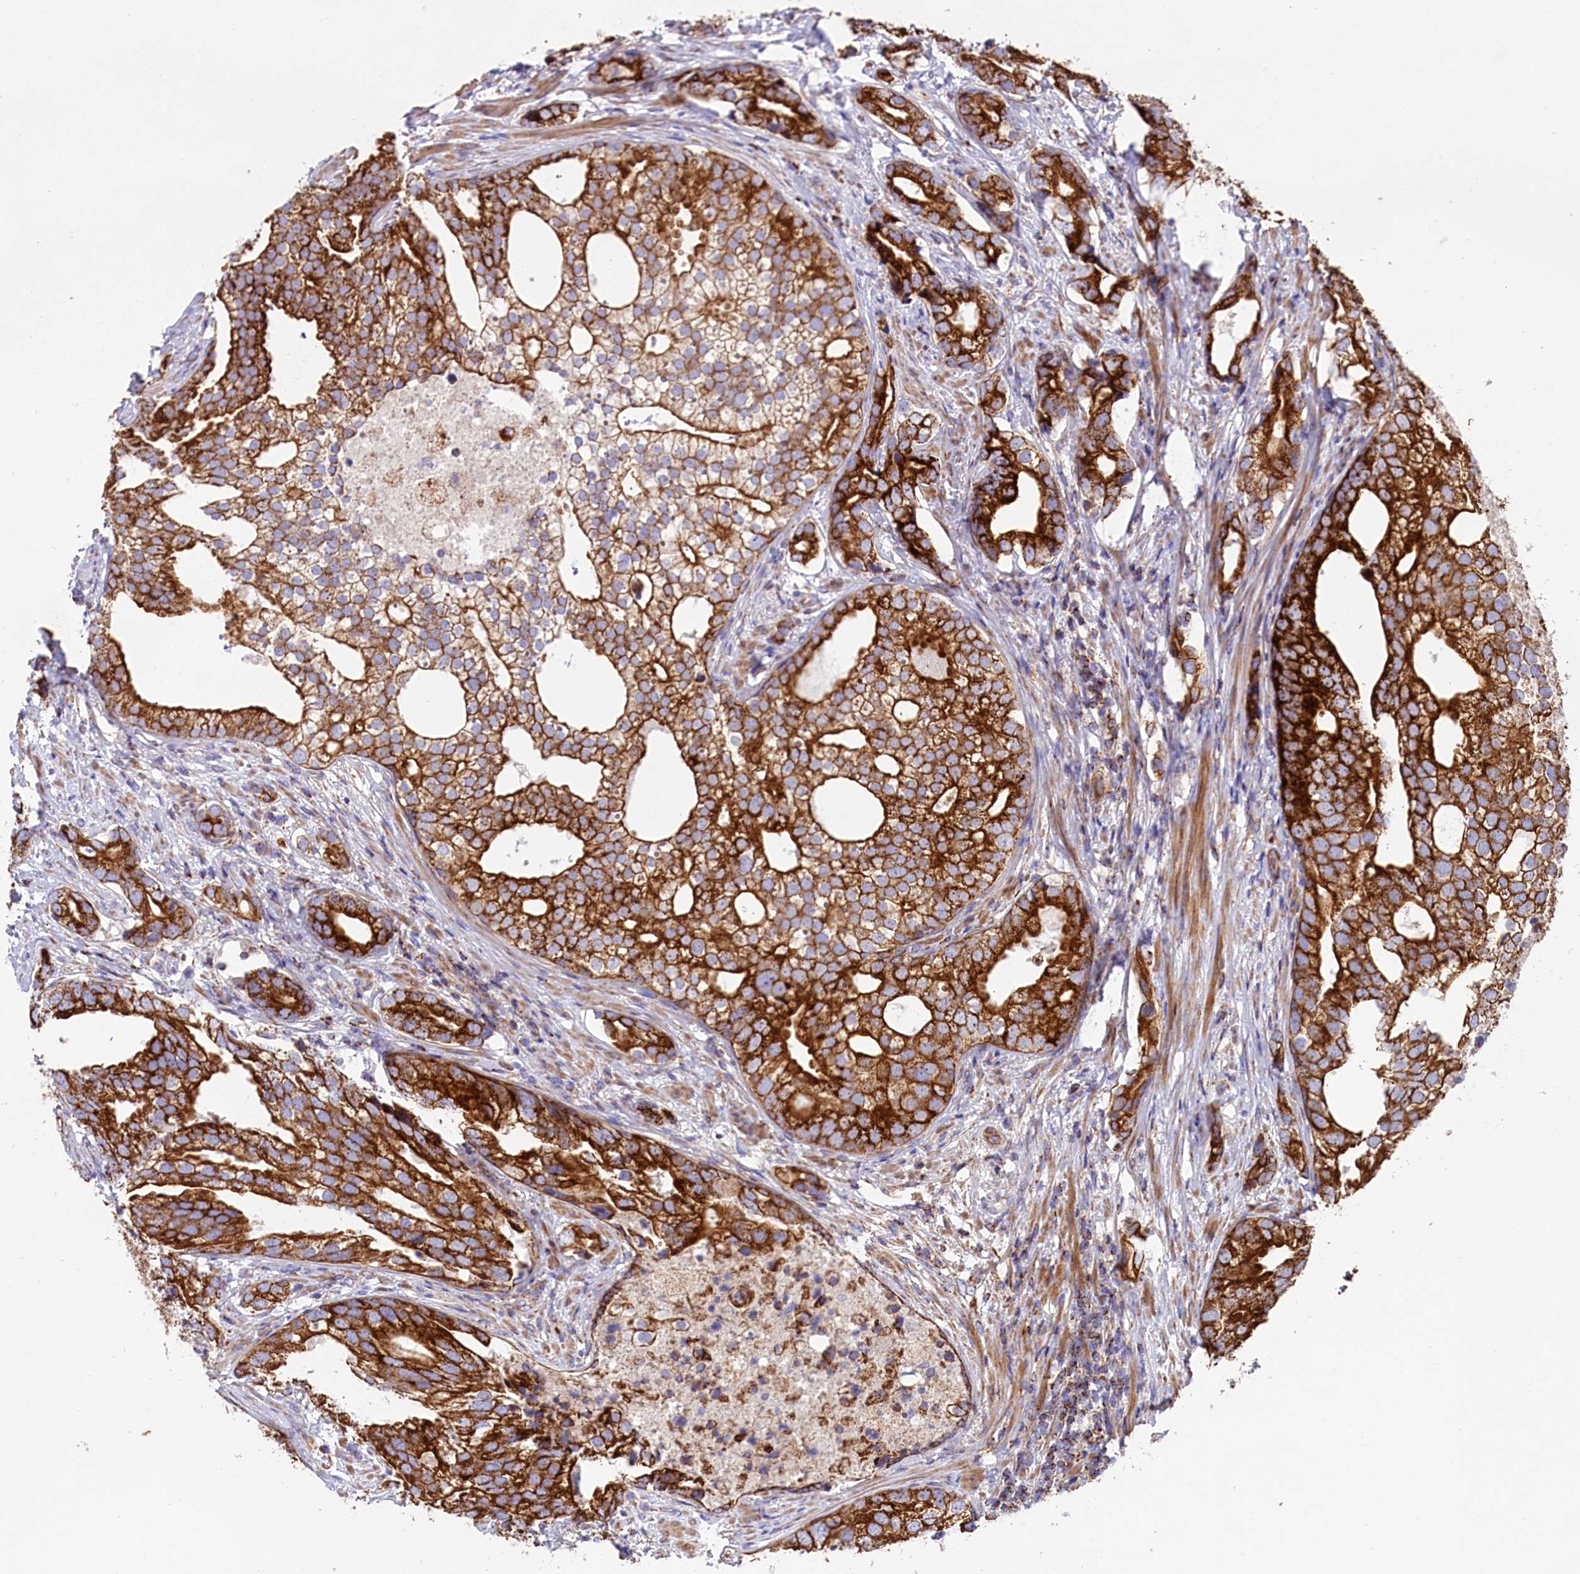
{"staining": {"intensity": "strong", "quantity": ">75%", "location": "cytoplasmic/membranous"}, "tissue": "prostate cancer", "cell_type": "Tumor cells", "image_type": "cancer", "snomed": [{"axis": "morphology", "description": "Adenocarcinoma, High grade"}, {"axis": "topography", "description": "Prostate"}], "caption": "Prostate high-grade adenocarcinoma was stained to show a protein in brown. There is high levels of strong cytoplasmic/membranous staining in approximately >75% of tumor cells.", "gene": "CLYBL", "patient": {"sex": "male", "age": 75}}